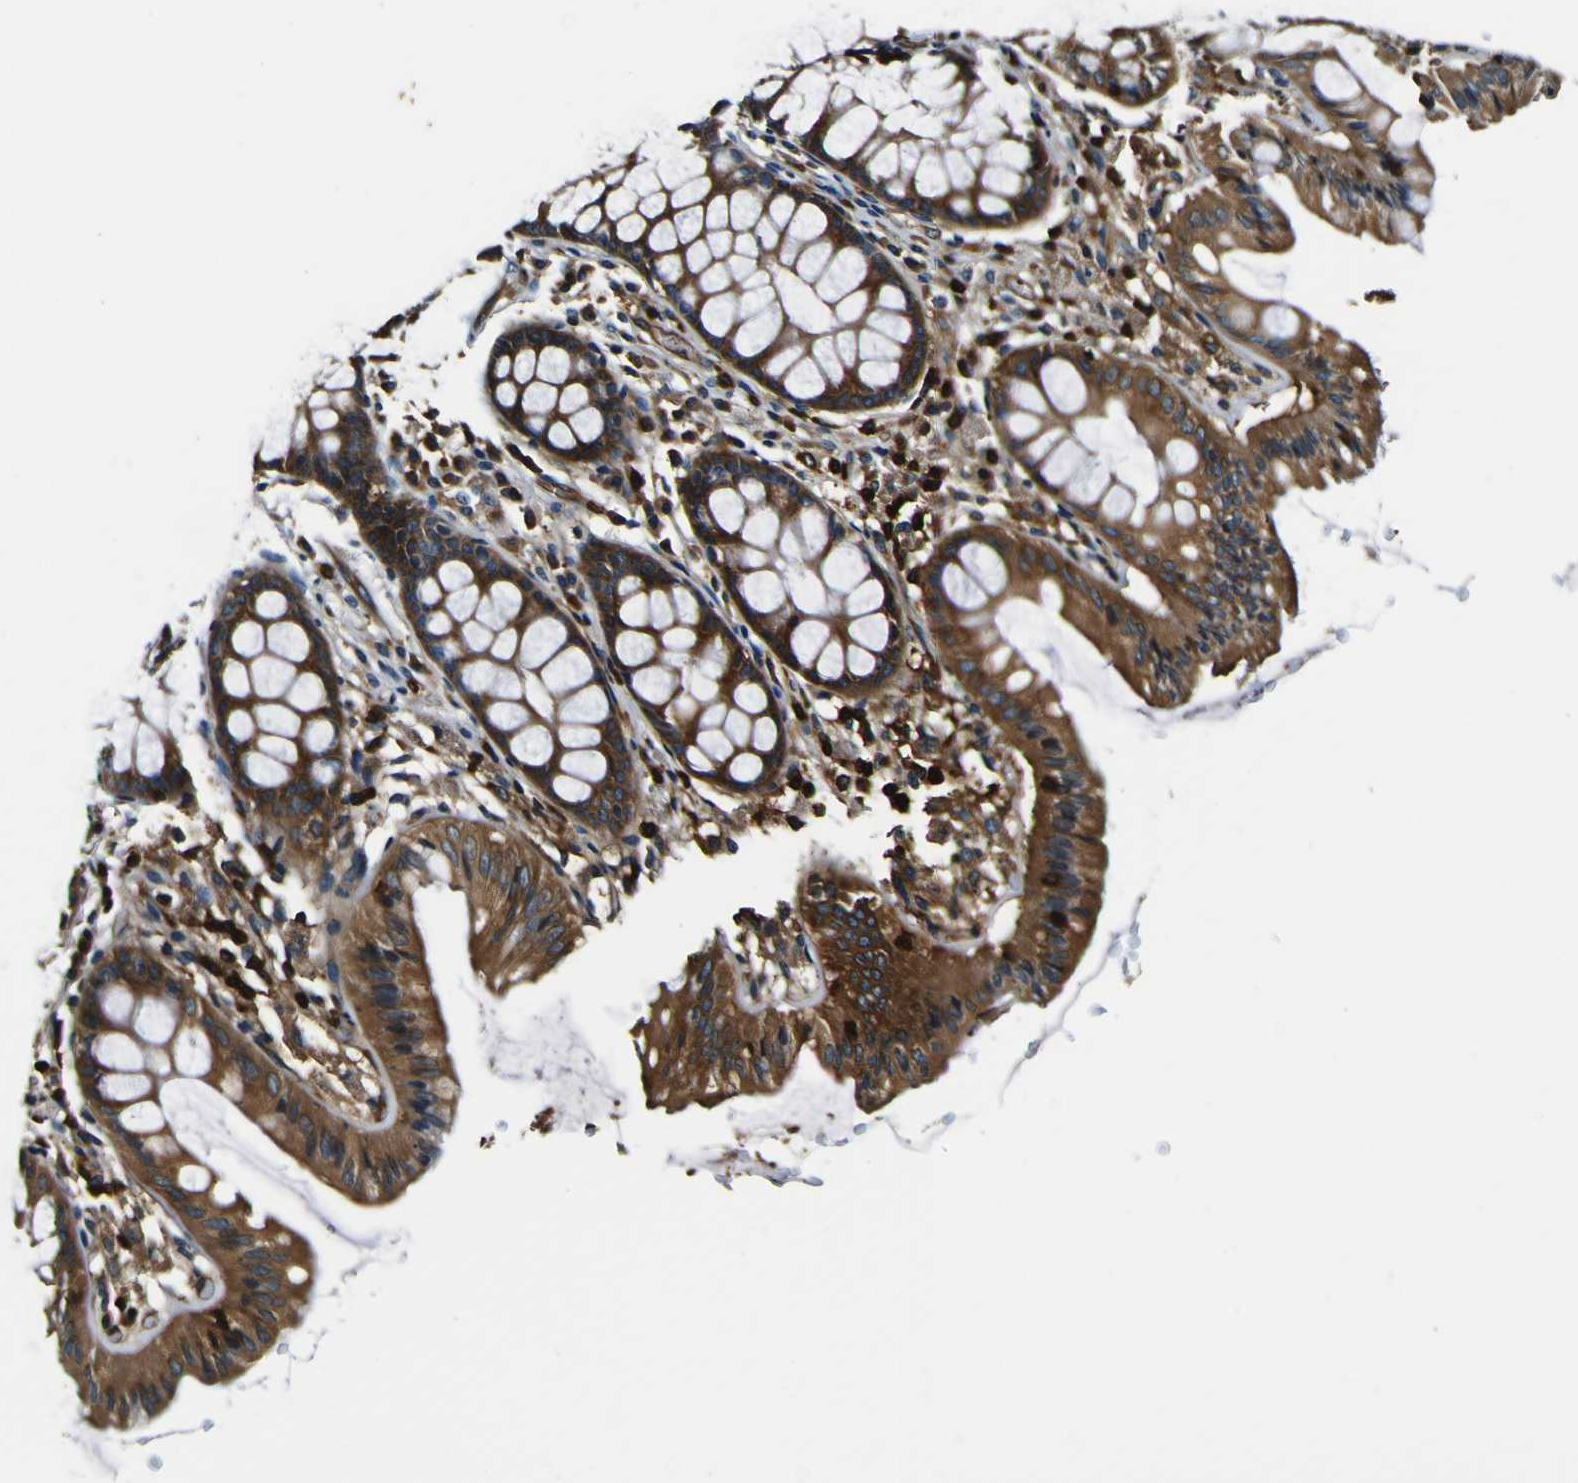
{"staining": {"intensity": "strong", "quantity": ">75%", "location": "cytoplasmic/membranous"}, "tissue": "colon", "cell_type": "Endothelial cells", "image_type": "normal", "snomed": [{"axis": "morphology", "description": "Normal tissue, NOS"}, {"axis": "topography", "description": "Colon"}], "caption": "Human colon stained with a brown dye reveals strong cytoplasmic/membranous positive expression in about >75% of endothelial cells.", "gene": "RHOT2", "patient": {"sex": "female", "age": 55}}